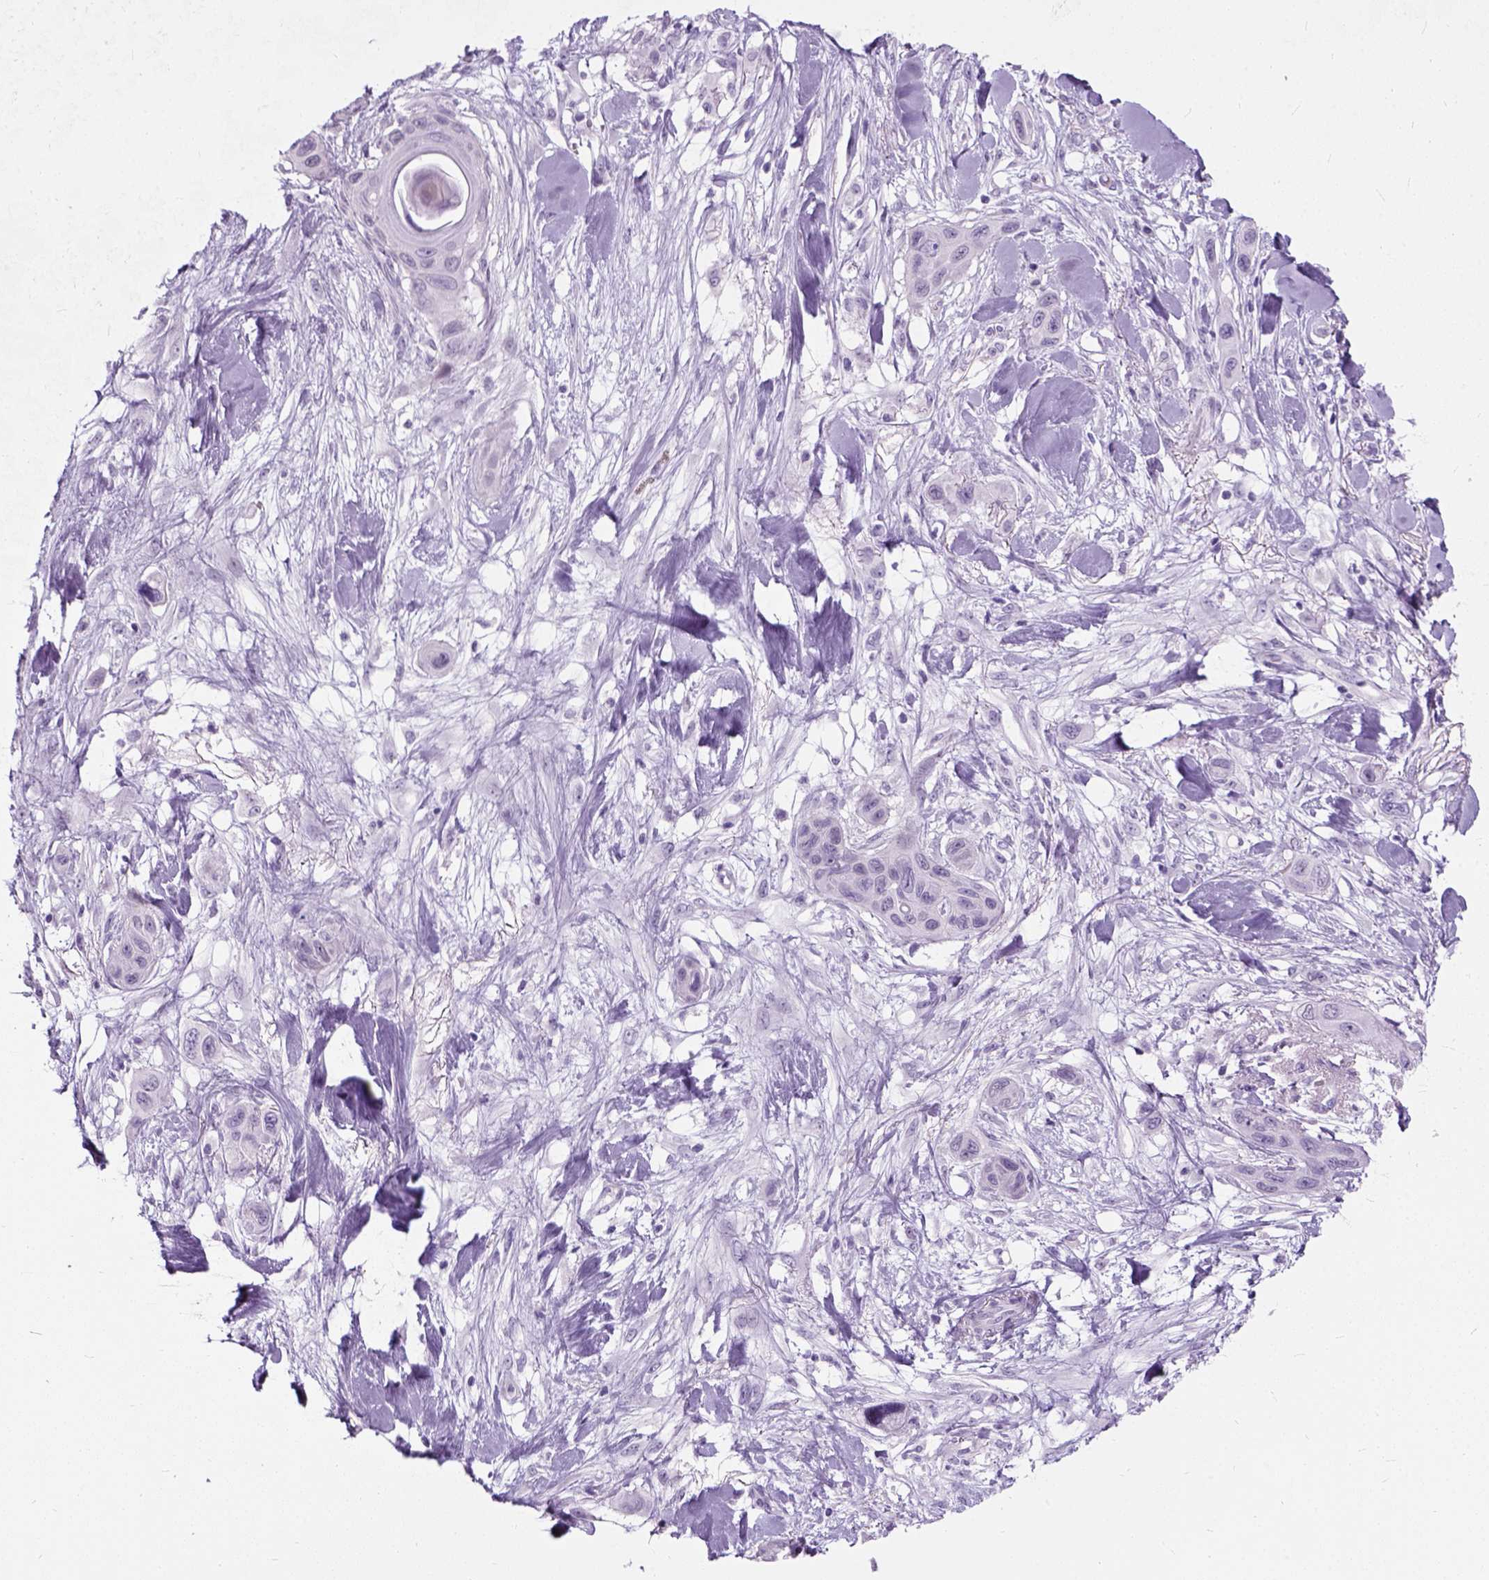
{"staining": {"intensity": "negative", "quantity": "none", "location": "none"}, "tissue": "skin cancer", "cell_type": "Tumor cells", "image_type": "cancer", "snomed": [{"axis": "morphology", "description": "Squamous cell carcinoma, NOS"}, {"axis": "topography", "description": "Skin"}], "caption": "IHC of skin cancer (squamous cell carcinoma) demonstrates no positivity in tumor cells.", "gene": "AXDND1", "patient": {"sex": "male", "age": 79}}